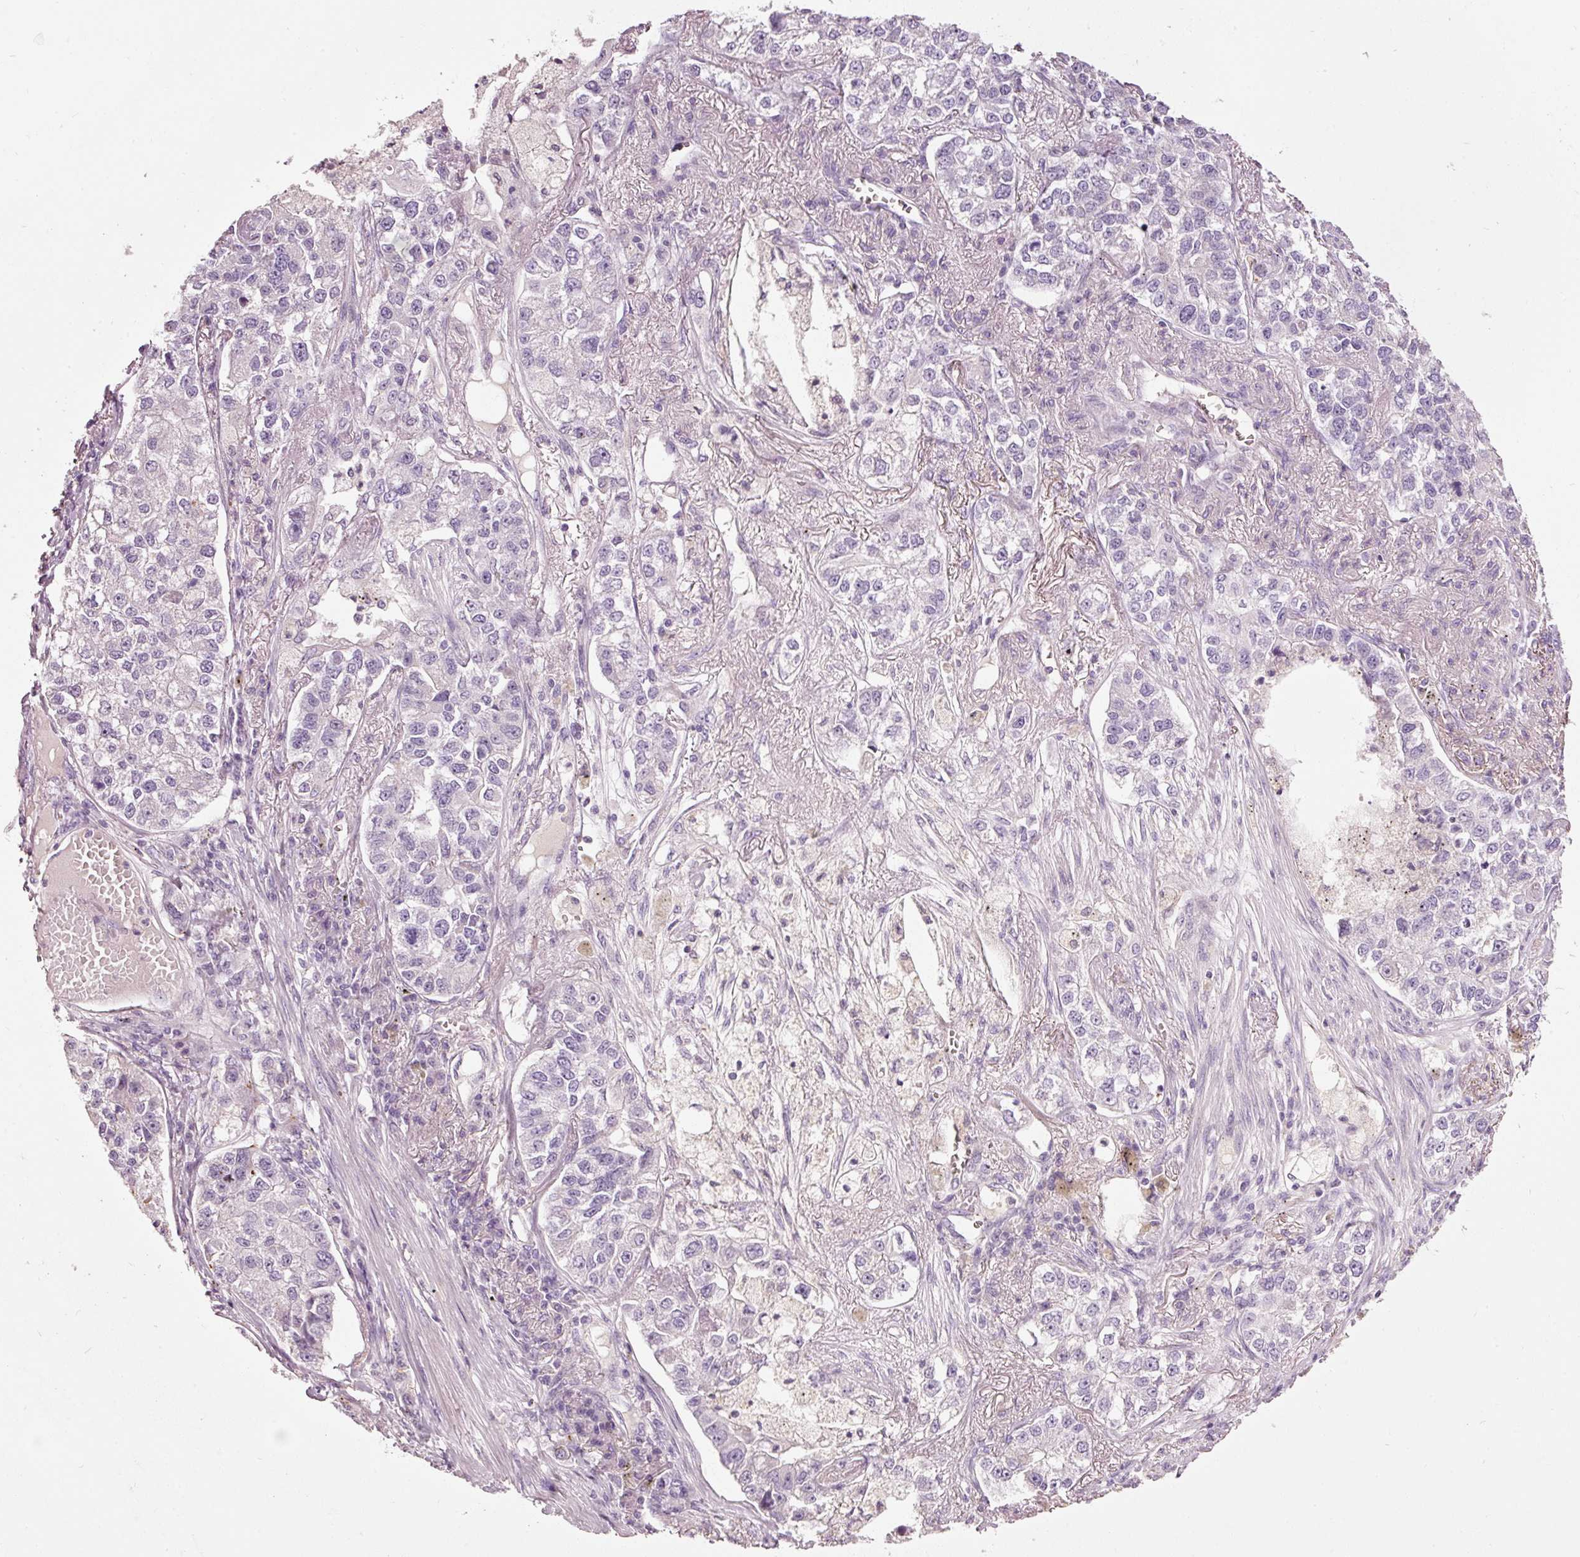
{"staining": {"intensity": "negative", "quantity": "none", "location": "none"}, "tissue": "lung cancer", "cell_type": "Tumor cells", "image_type": "cancer", "snomed": [{"axis": "morphology", "description": "Adenocarcinoma, NOS"}, {"axis": "topography", "description": "Lung"}], "caption": "An IHC photomicrograph of lung cancer (adenocarcinoma) is shown. There is no staining in tumor cells of lung cancer (adenocarcinoma).", "gene": "MUC5AC", "patient": {"sex": "male", "age": 49}}